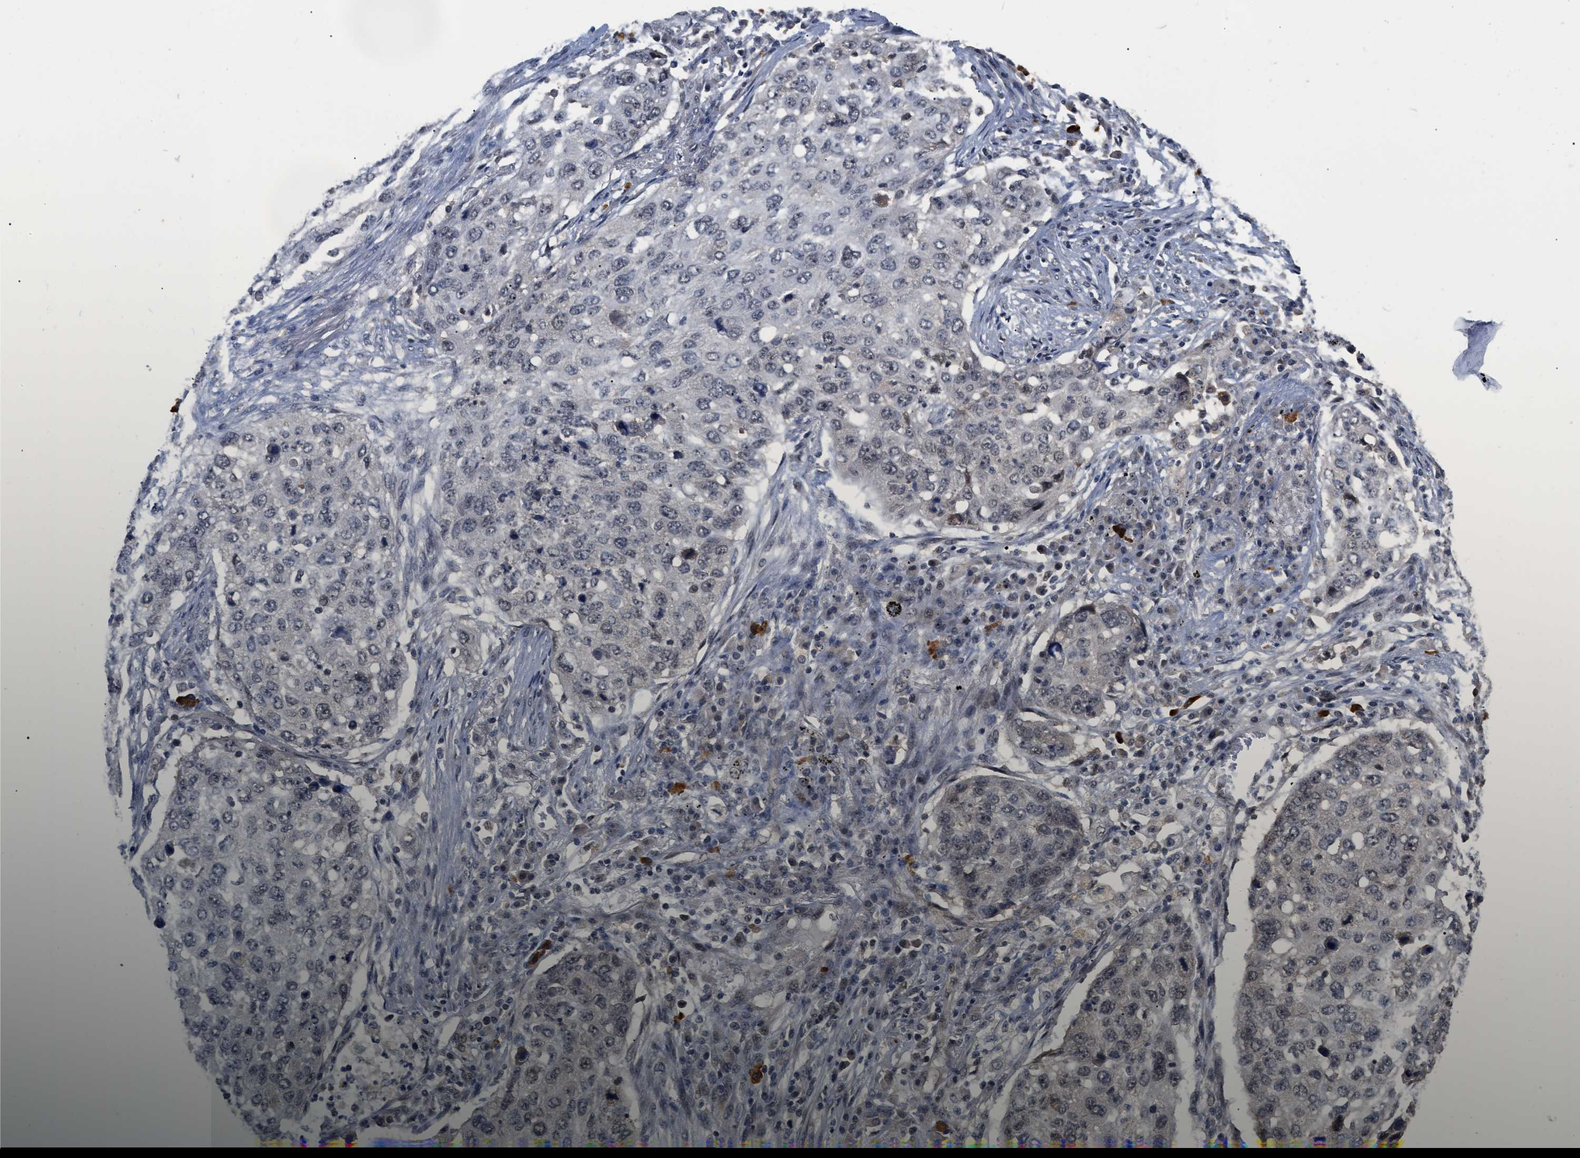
{"staining": {"intensity": "negative", "quantity": "none", "location": "none"}, "tissue": "lung cancer", "cell_type": "Tumor cells", "image_type": "cancer", "snomed": [{"axis": "morphology", "description": "Squamous cell carcinoma, NOS"}, {"axis": "topography", "description": "Lung"}], "caption": "High power microscopy image of an immunohistochemistry photomicrograph of lung cancer, revealing no significant expression in tumor cells.", "gene": "JAZF1", "patient": {"sex": "female", "age": 63}}